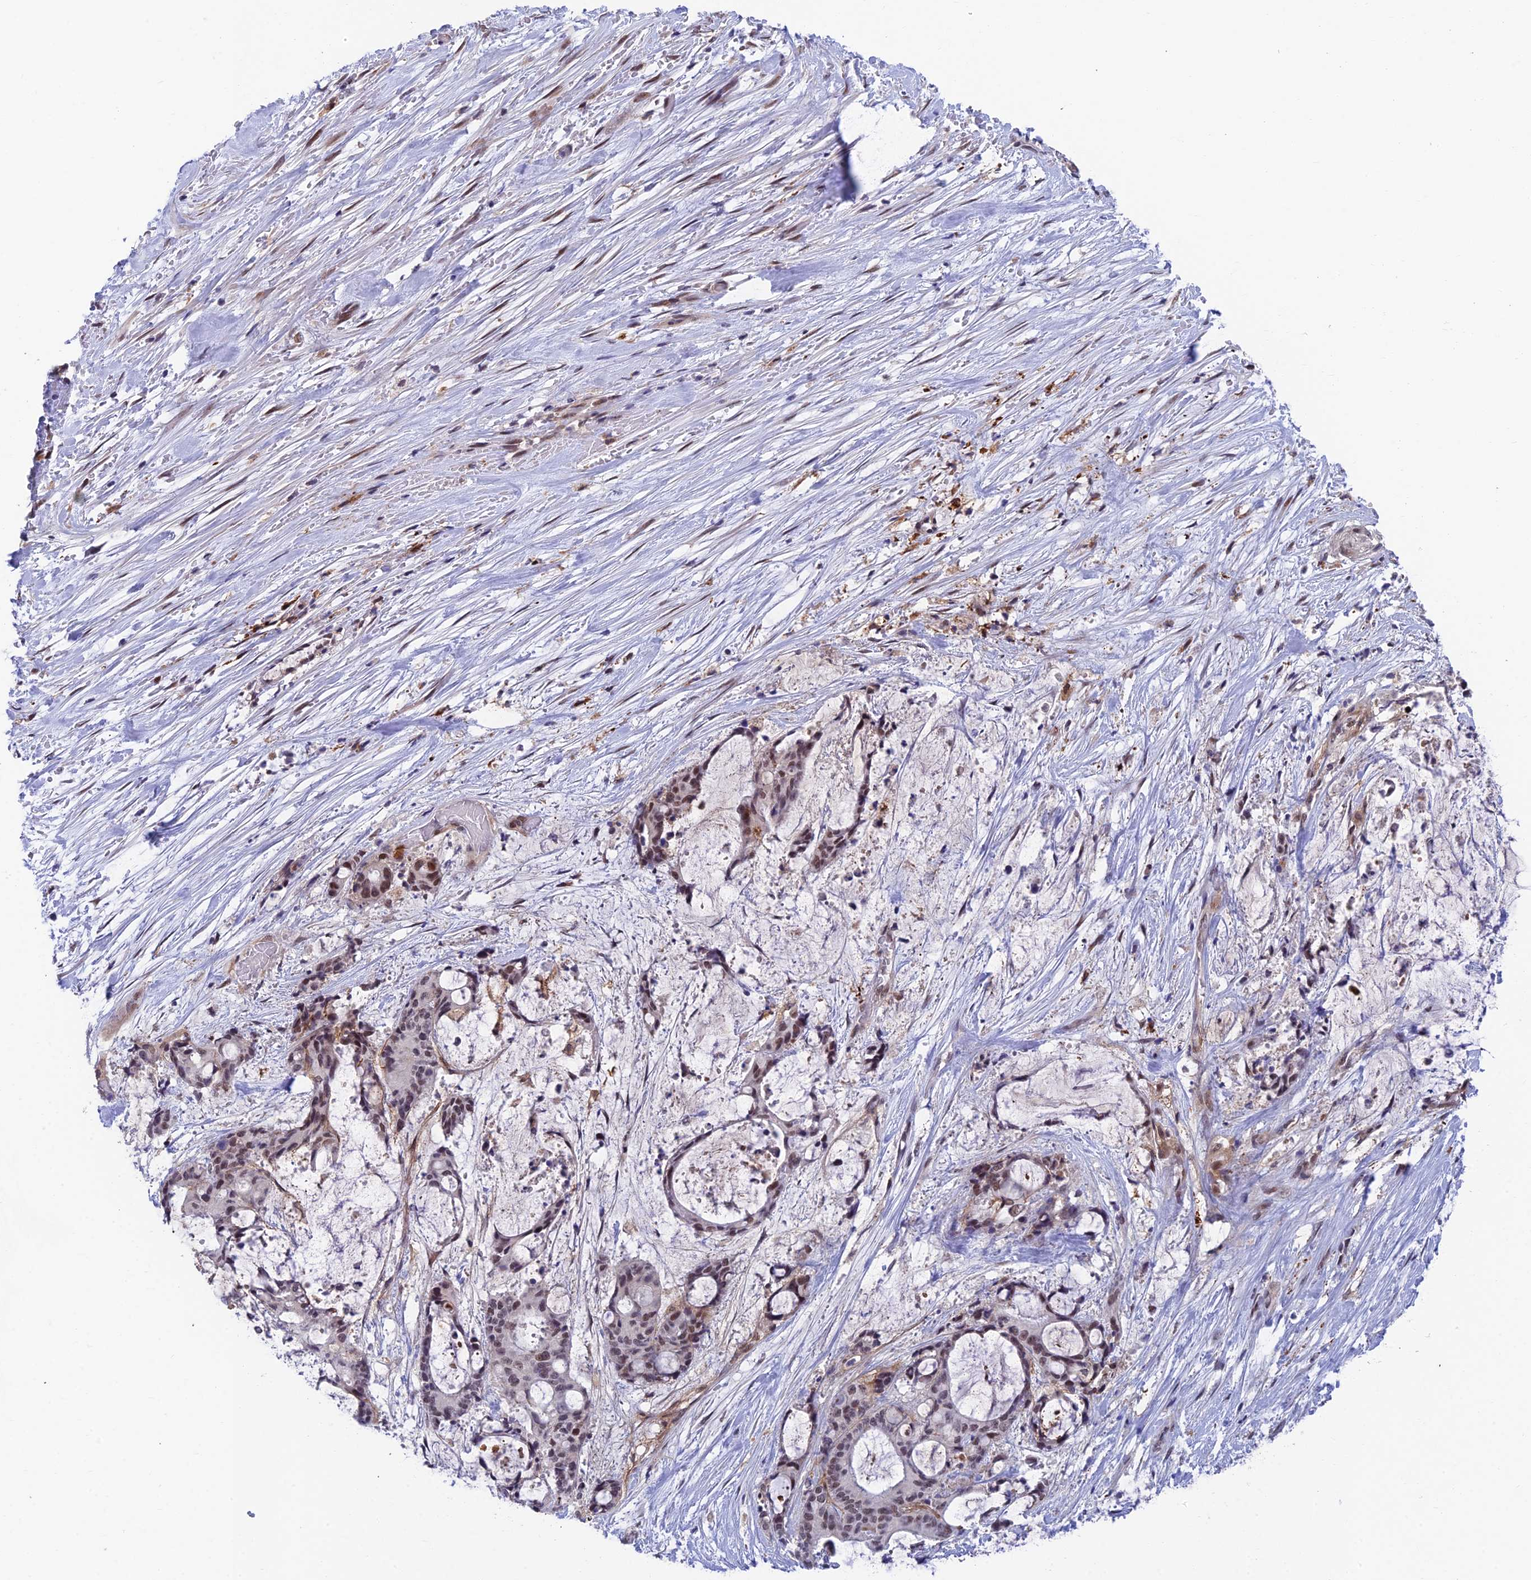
{"staining": {"intensity": "moderate", "quantity": "25%-75%", "location": "nuclear"}, "tissue": "liver cancer", "cell_type": "Tumor cells", "image_type": "cancer", "snomed": [{"axis": "morphology", "description": "Normal tissue, NOS"}, {"axis": "morphology", "description": "Cholangiocarcinoma"}, {"axis": "topography", "description": "Liver"}, {"axis": "topography", "description": "Peripheral nerve tissue"}], "caption": "Protein staining of cholangiocarcinoma (liver) tissue demonstrates moderate nuclear expression in approximately 25%-75% of tumor cells. The staining was performed using DAB (3,3'-diaminobenzidine), with brown indicating positive protein expression. Nuclei are stained blue with hematoxylin.", "gene": "NSMCE1", "patient": {"sex": "female", "age": 73}}